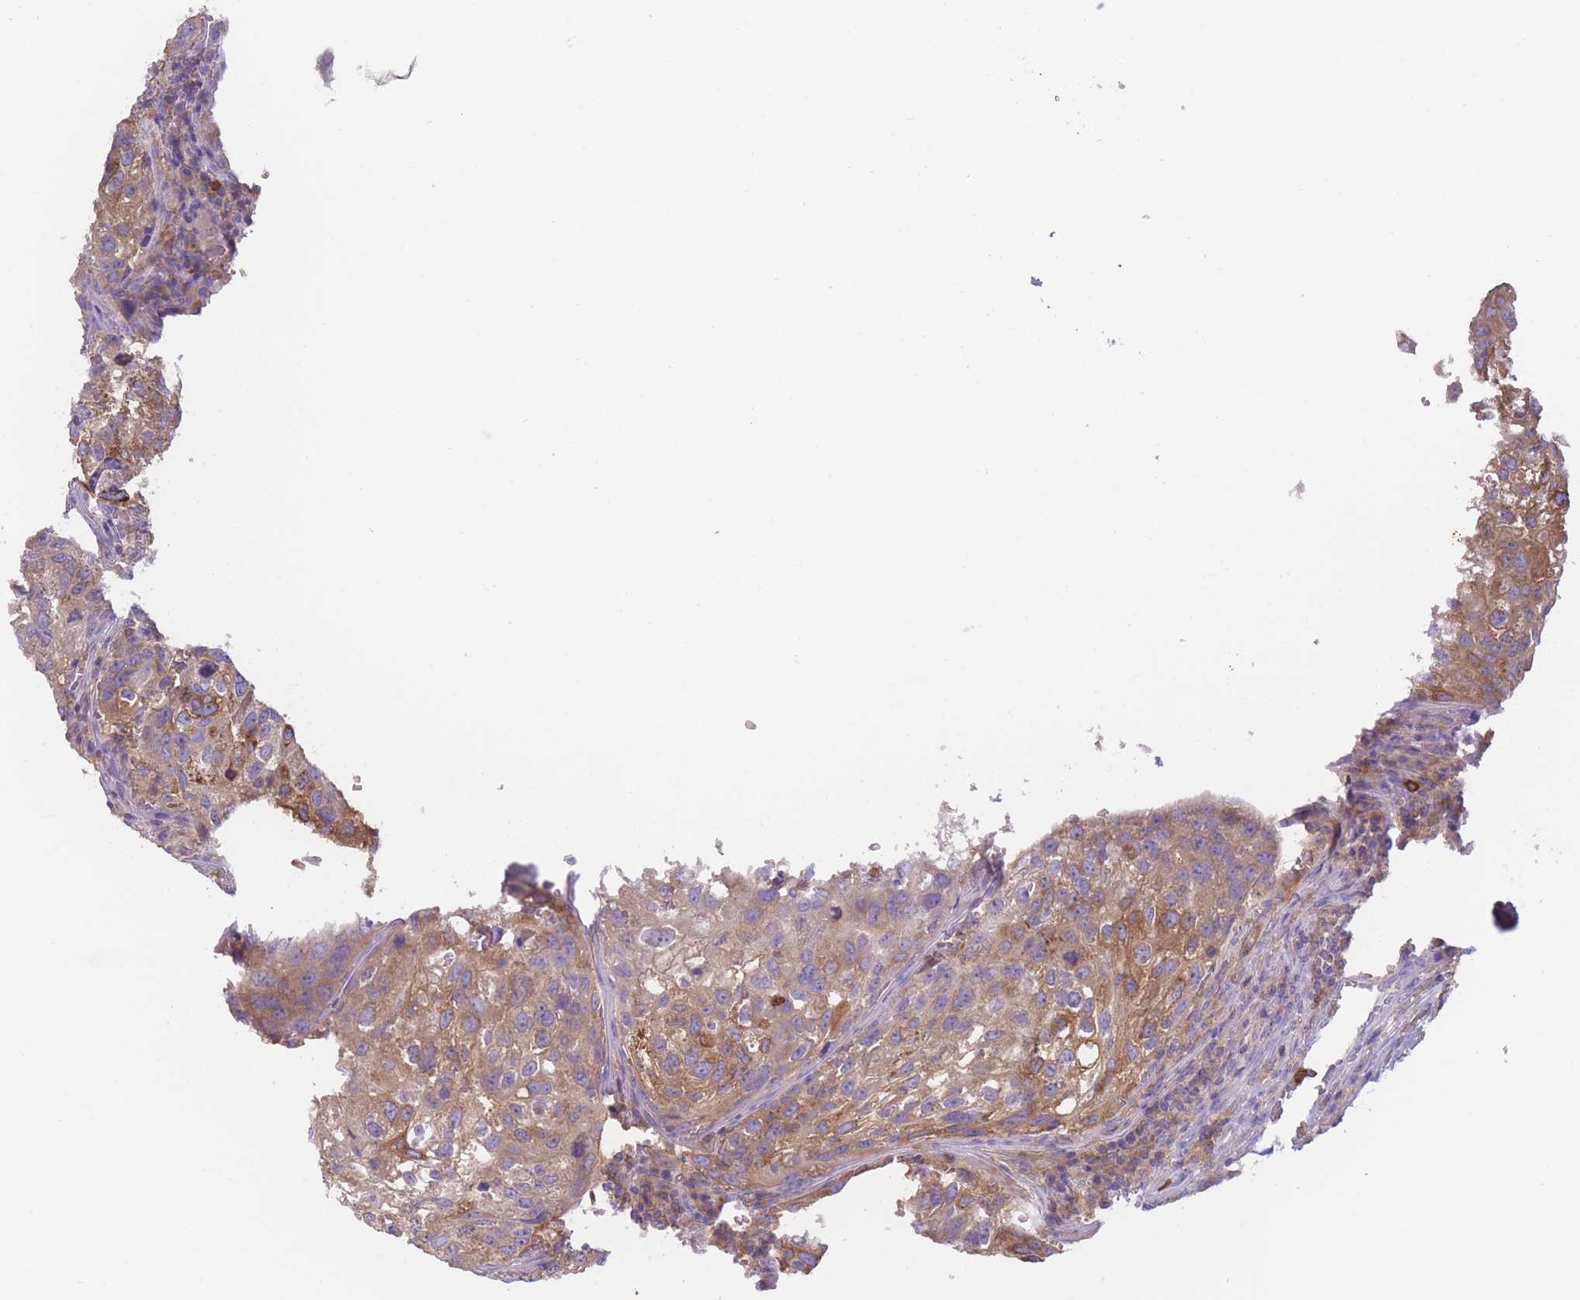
{"staining": {"intensity": "moderate", "quantity": ">75%", "location": "cytoplasmic/membranous"}, "tissue": "urothelial cancer", "cell_type": "Tumor cells", "image_type": "cancer", "snomed": [{"axis": "morphology", "description": "Urothelial carcinoma, High grade"}, {"axis": "topography", "description": "Lymph node"}, {"axis": "topography", "description": "Urinary bladder"}], "caption": "There is medium levels of moderate cytoplasmic/membranous staining in tumor cells of urothelial carcinoma (high-grade), as demonstrated by immunohistochemical staining (brown color).", "gene": "ST3GAL4", "patient": {"sex": "male", "age": 51}}